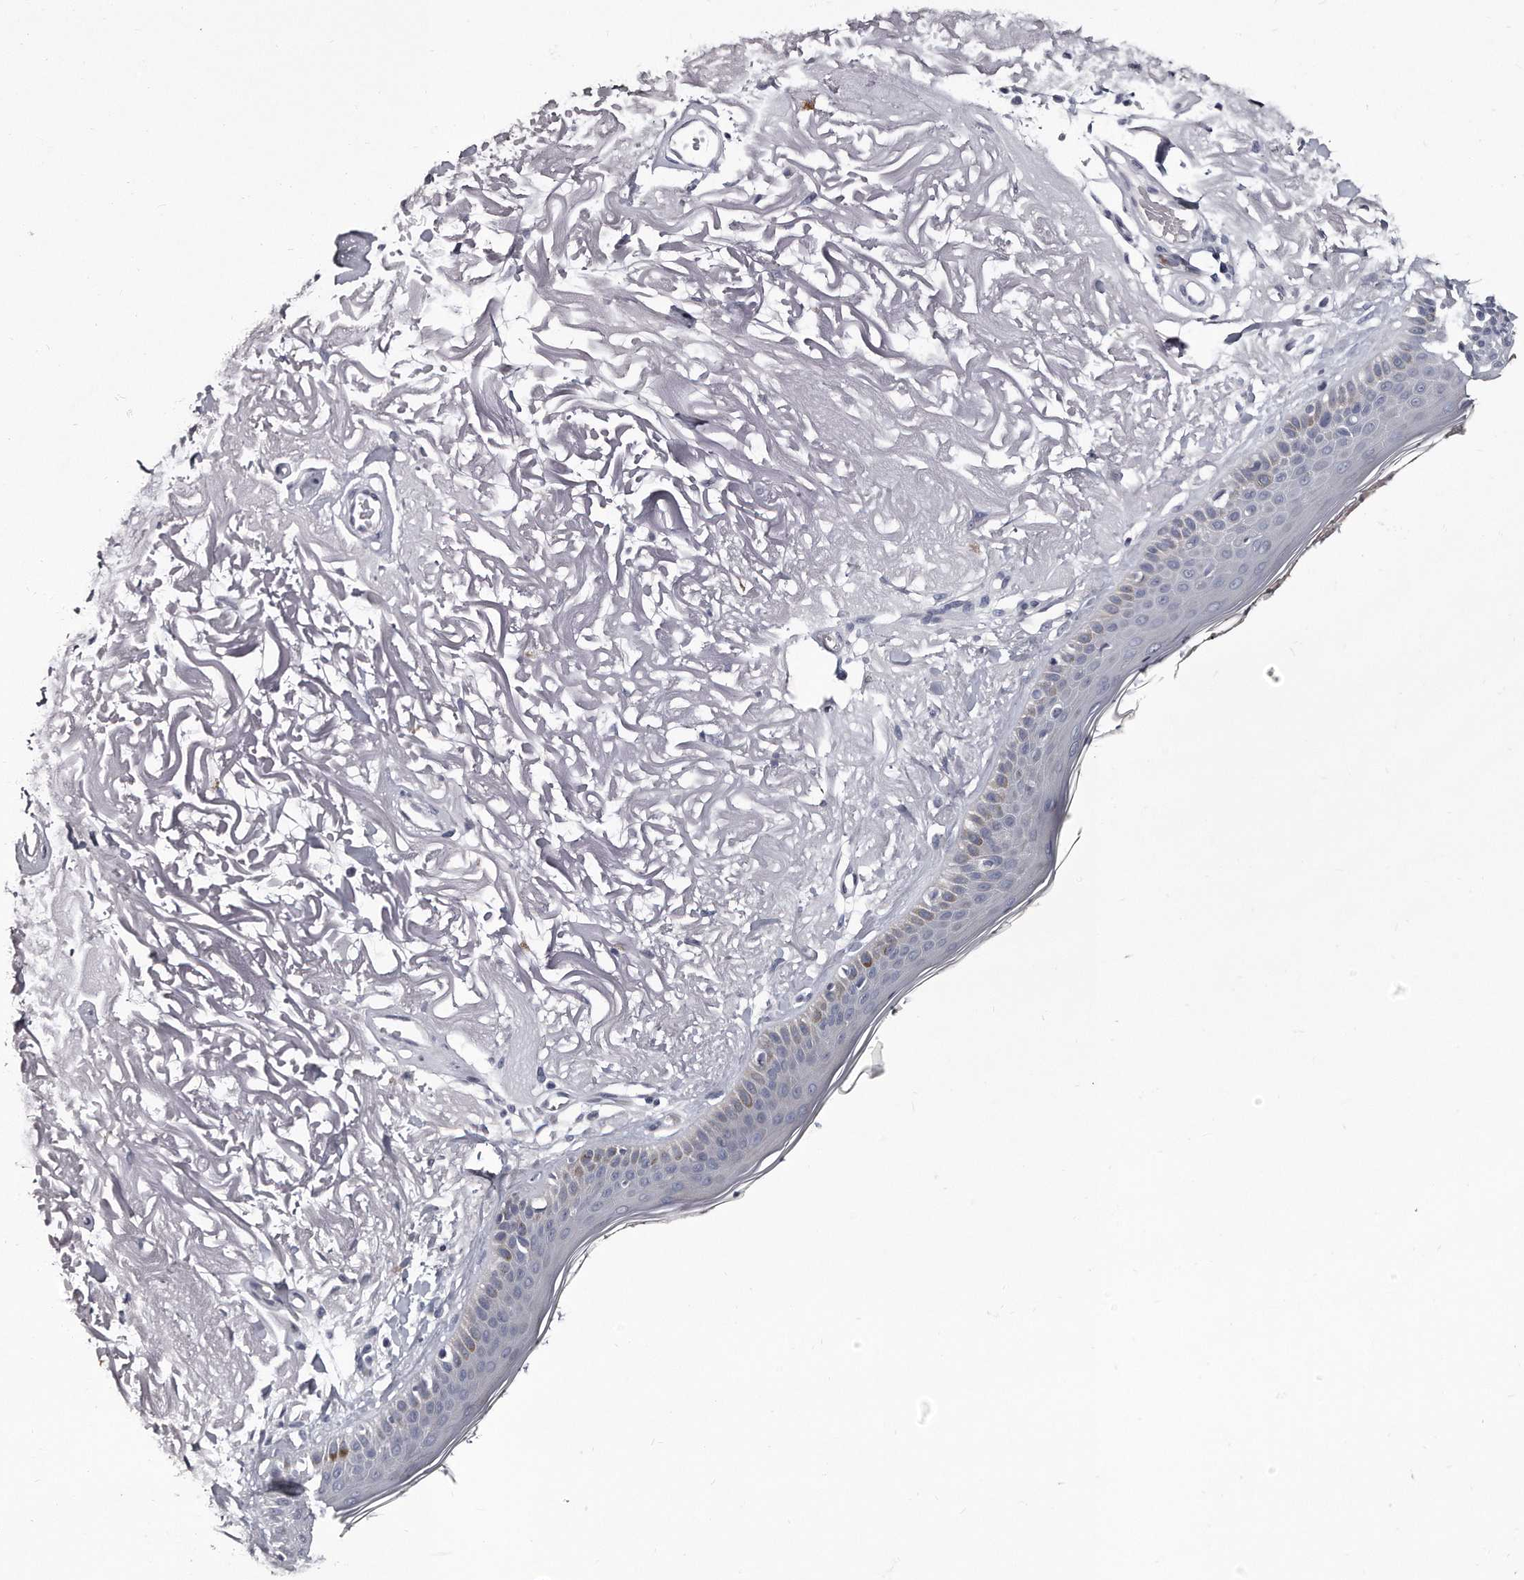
{"staining": {"intensity": "negative", "quantity": "none", "location": "none"}, "tissue": "skin", "cell_type": "Fibroblasts", "image_type": "normal", "snomed": [{"axis": "morphology", "description": "Normal tissue, NOS"}, {"axis": "topography", "description": "Skin"}, {"axis": "topography", "description": "Skeletal muscle"}], "caption": "Micrograph shows no protein staining in fibroblasts of normal skin.", "gene": "GAPVD1", "patient": {"sex": "male", "age": 83}}